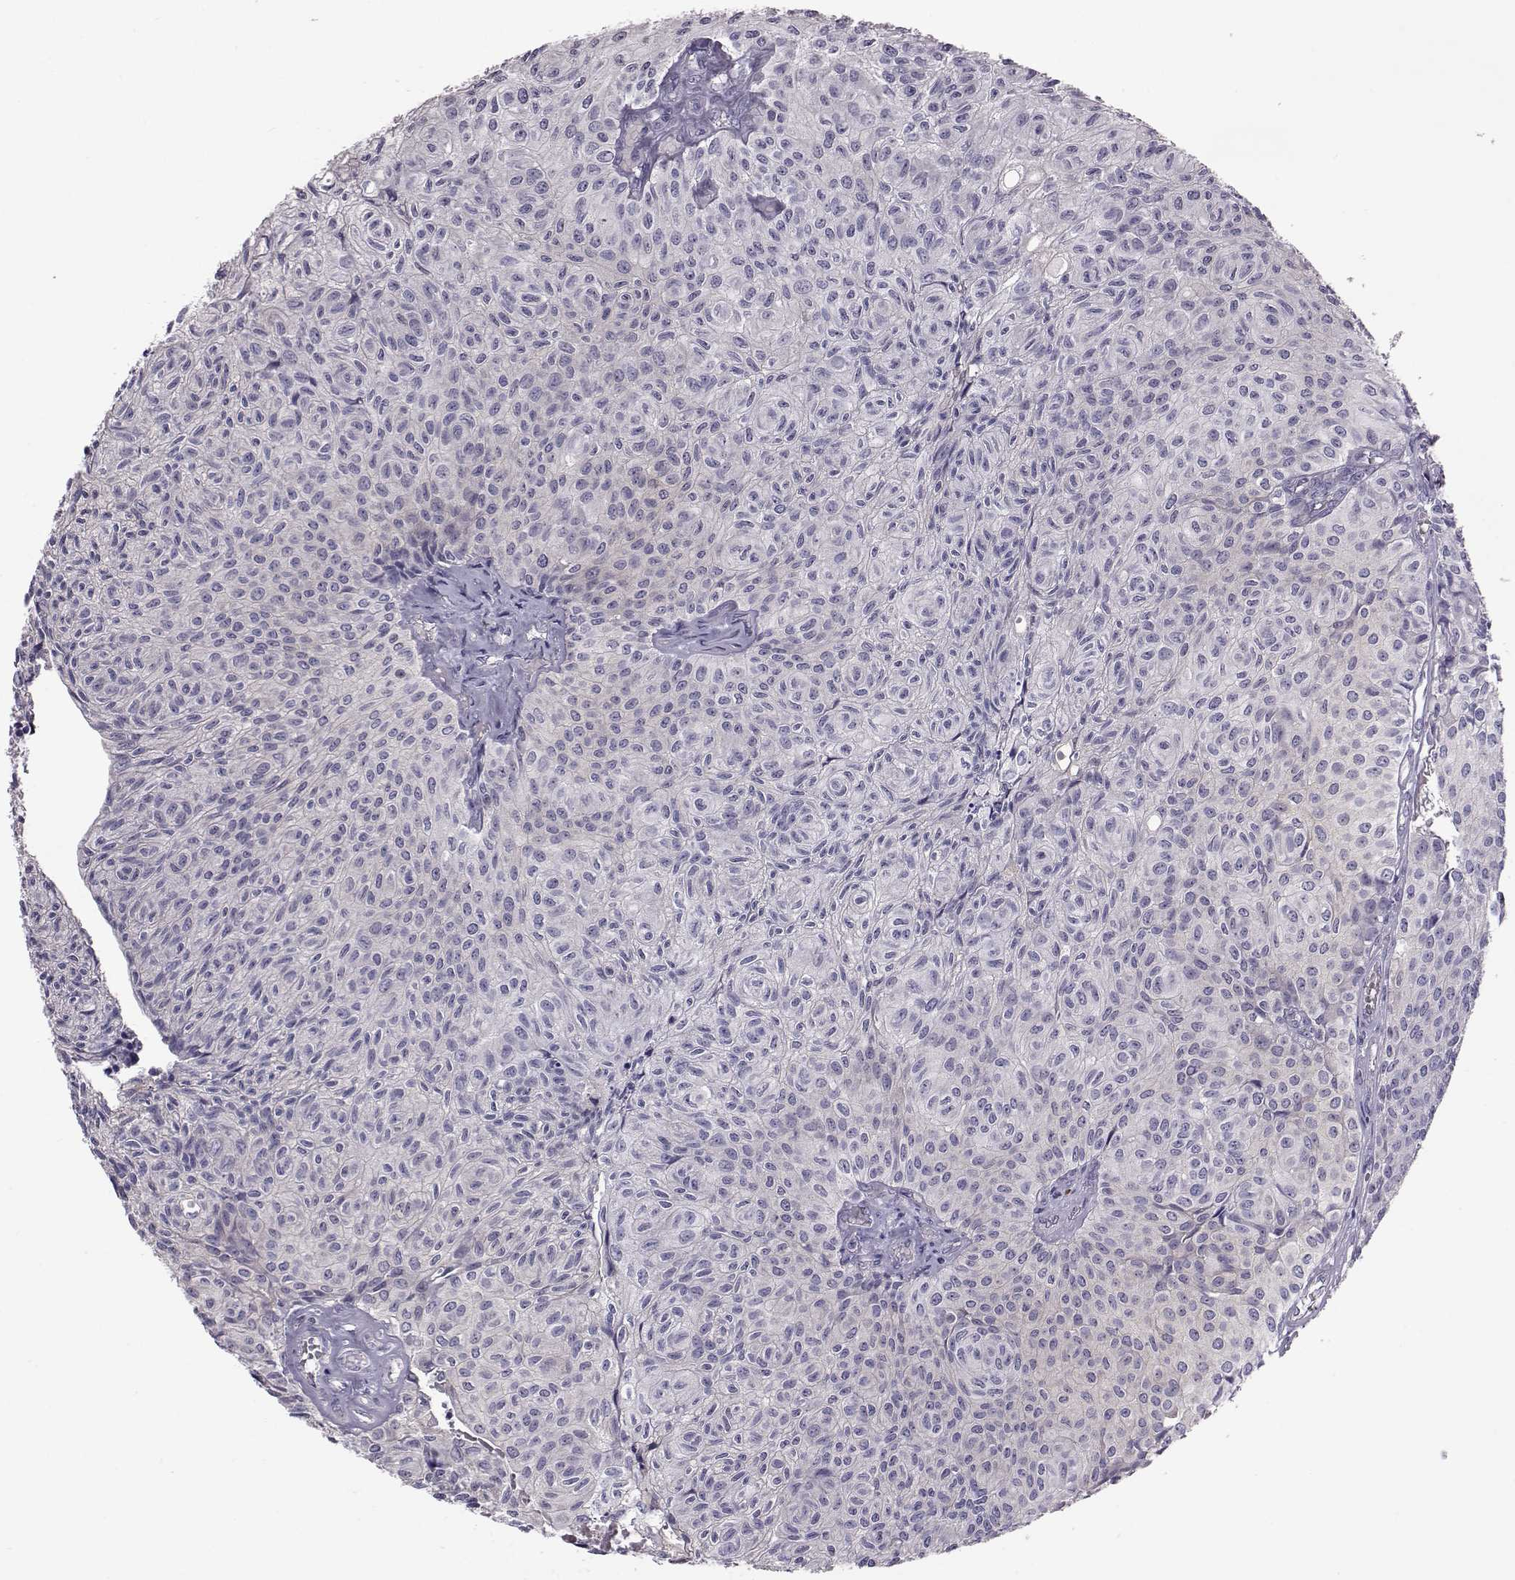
{"staining": {"intensity": "negative", "quantity": "none", "location": "none"}, "tissue": "urothelial cancer", "cell_type": "Tumor cells", "image_type": "cancer", "snomed": [{"axis": "morphology", "description": "Urothelial carcinoma, Low grade"}, {"axis": "topography", "description": "Urinary bladder"}], "caption": "Immunohistochemistry histopathology image of human urothelial cancer stained for a protein (brown), which demonstrates no staining in tumor cells.", "gene": "ADGRG5", "patient": {"sex": "male", "age": 89}}